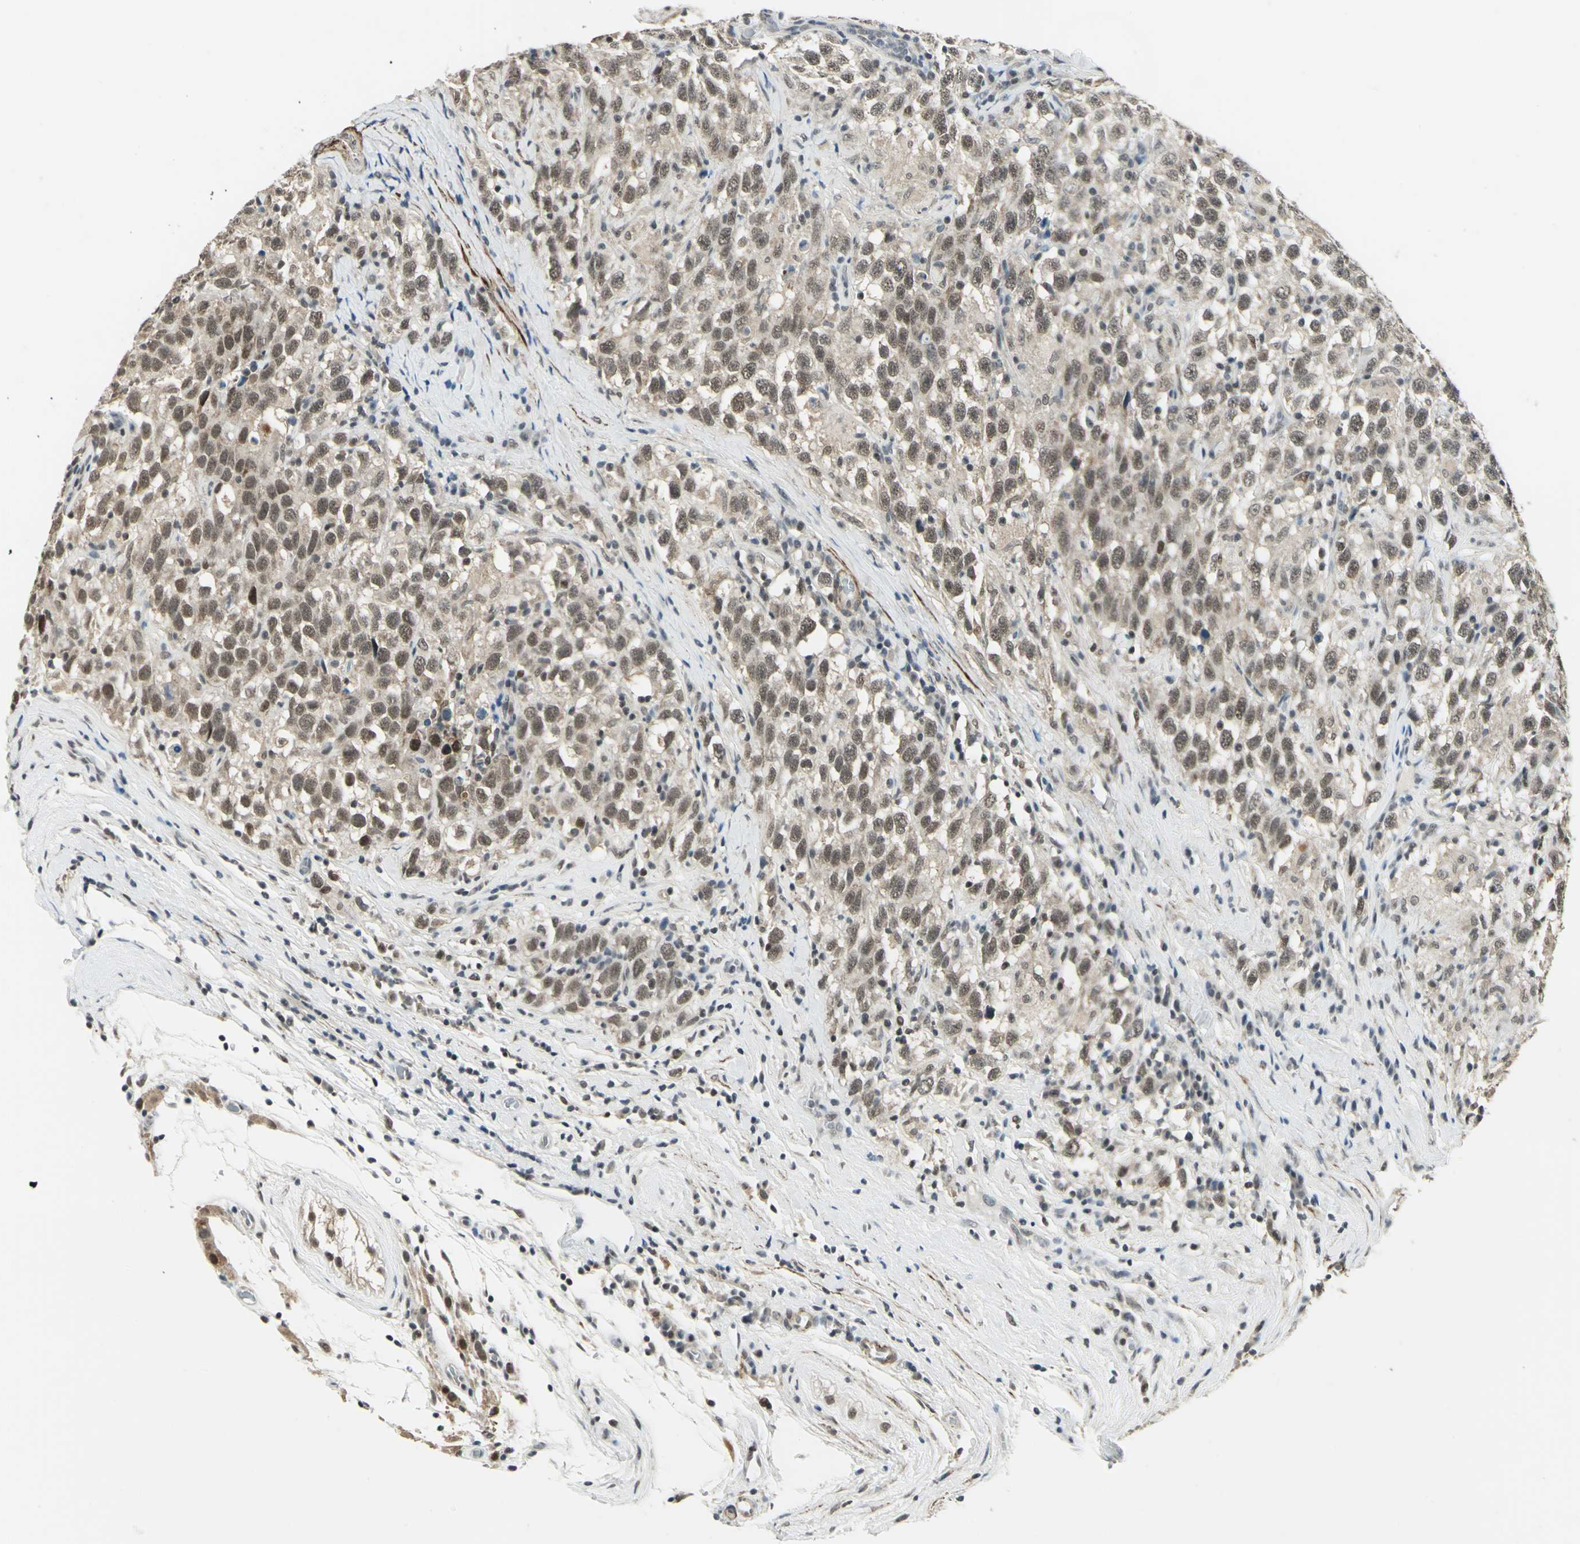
{"staining": {"intensity": "moderate", "quantity": ">75%", "location": "cytoplasmic/membranous,nuclear"}, "tissue": "testis cancer", "cell_type": "Tumor cells", "image_type": "cancer", "snomed": [{"axis": "morphology", "description": "Seminoma, NOS"}, {"axis": "topography", "description": "Testis"}], "caption": "High-power microscopy captured an IHC histopathology image of testis cancer, revealing moderate cytoplasmic/membranous and nuclear positivity in approximately >75% of tumor cells.", "gene": "MTA1", "patient": {"sex": "male", "age": 41}}